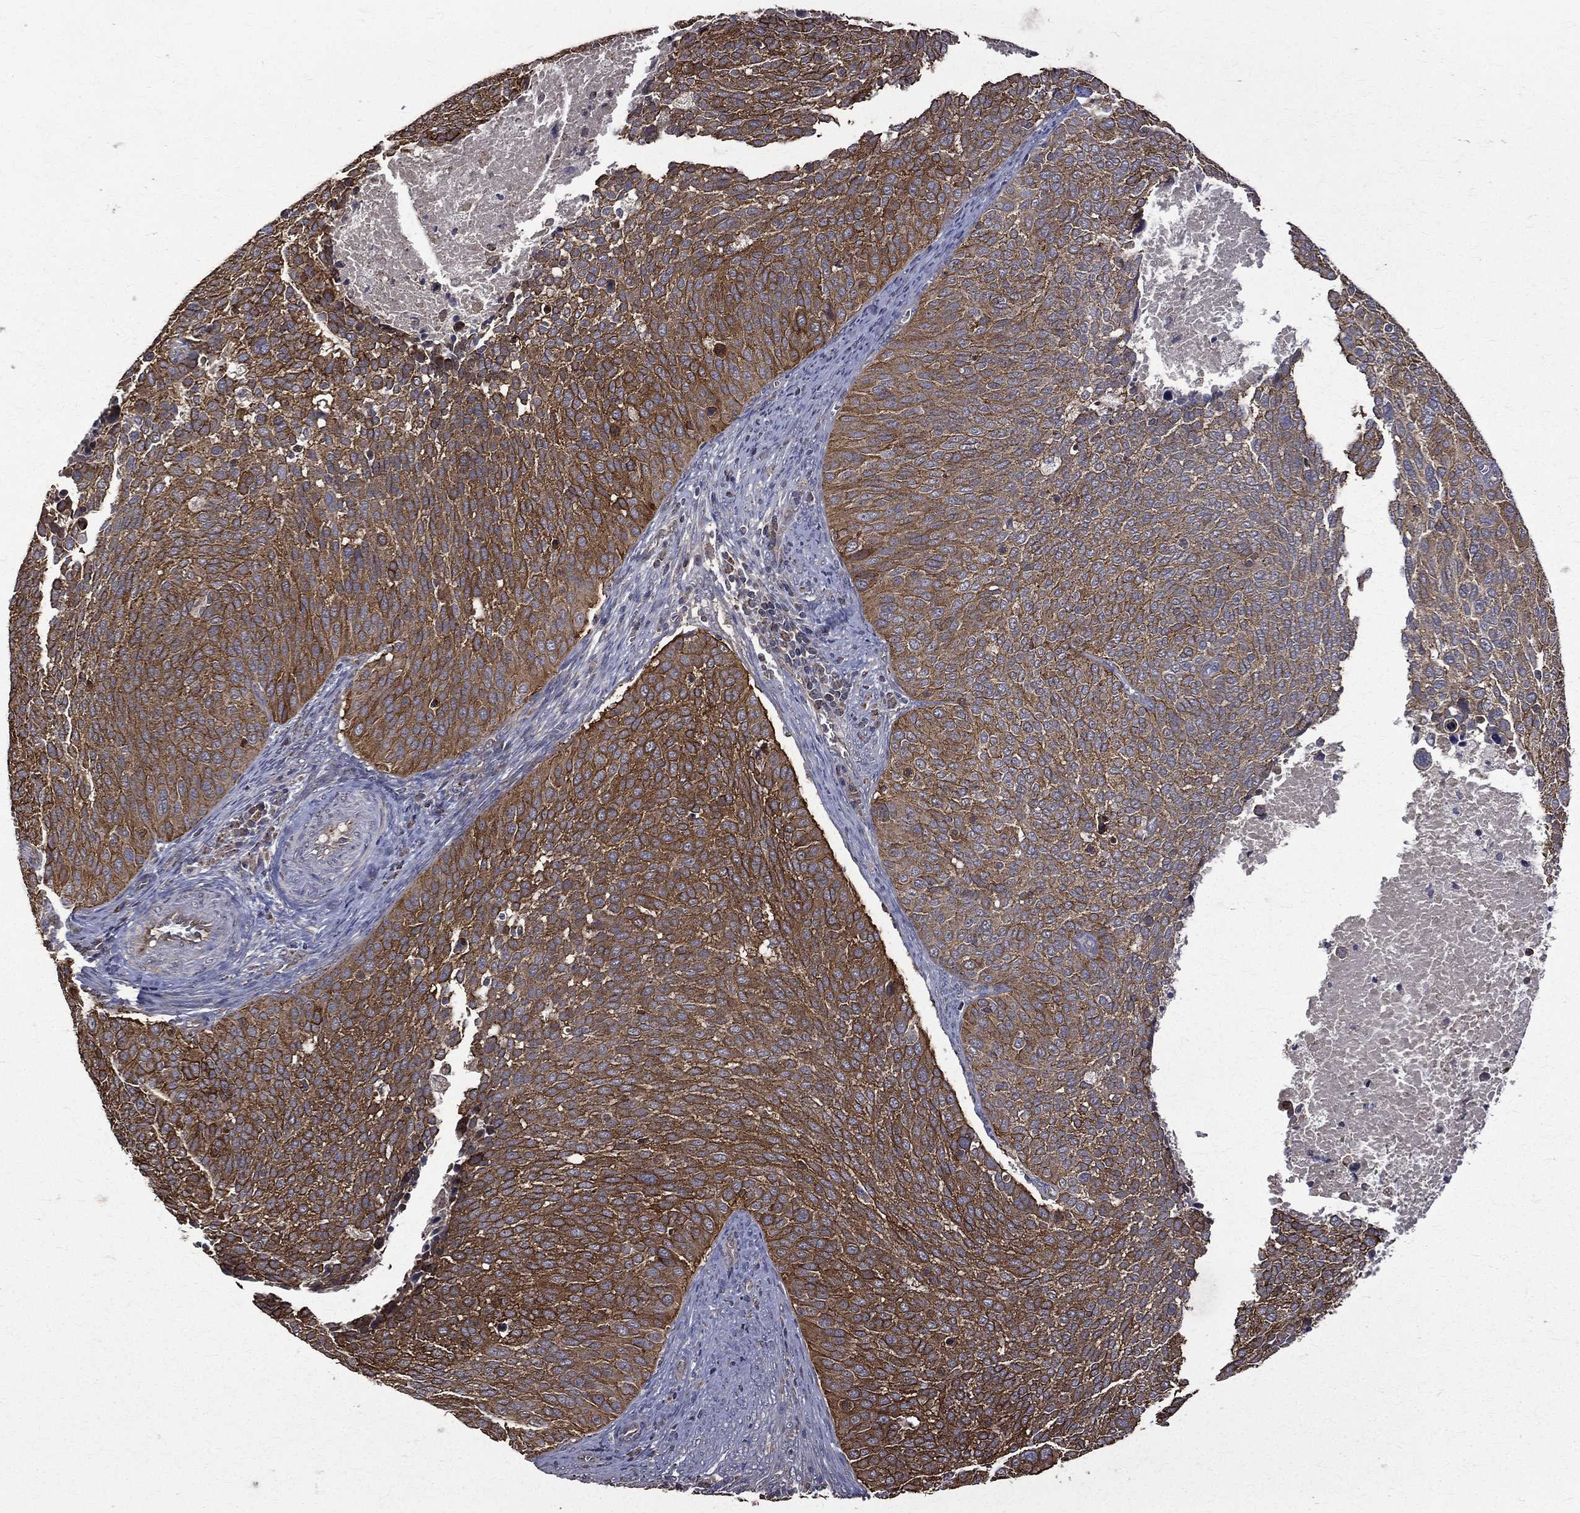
{"staining": {"intensity": "strong", "quantity": ">75%", "location": "cytoplasmic/membranous"}, "tissue": "cervical cancer", "cell_type": "Tumor cells", "image_type": "cancer", "snomed": [{"axis": "morphology", "description": "Squamous cell carcinoma, NOS"}, {"axis": "topography", "description": "Cervix"}], "caption": "A histopathology image of squamous cell carcinoma (cervical) stained for a protein shows strong cytoplasmic/membranous brown staining in tumor cells. (DAB (3,3'-diaminobenzidine) IHC with brightfield microscopy, high magnification).", "gene": "RPGR", "patient": {"sex": "female", "age": 39}}